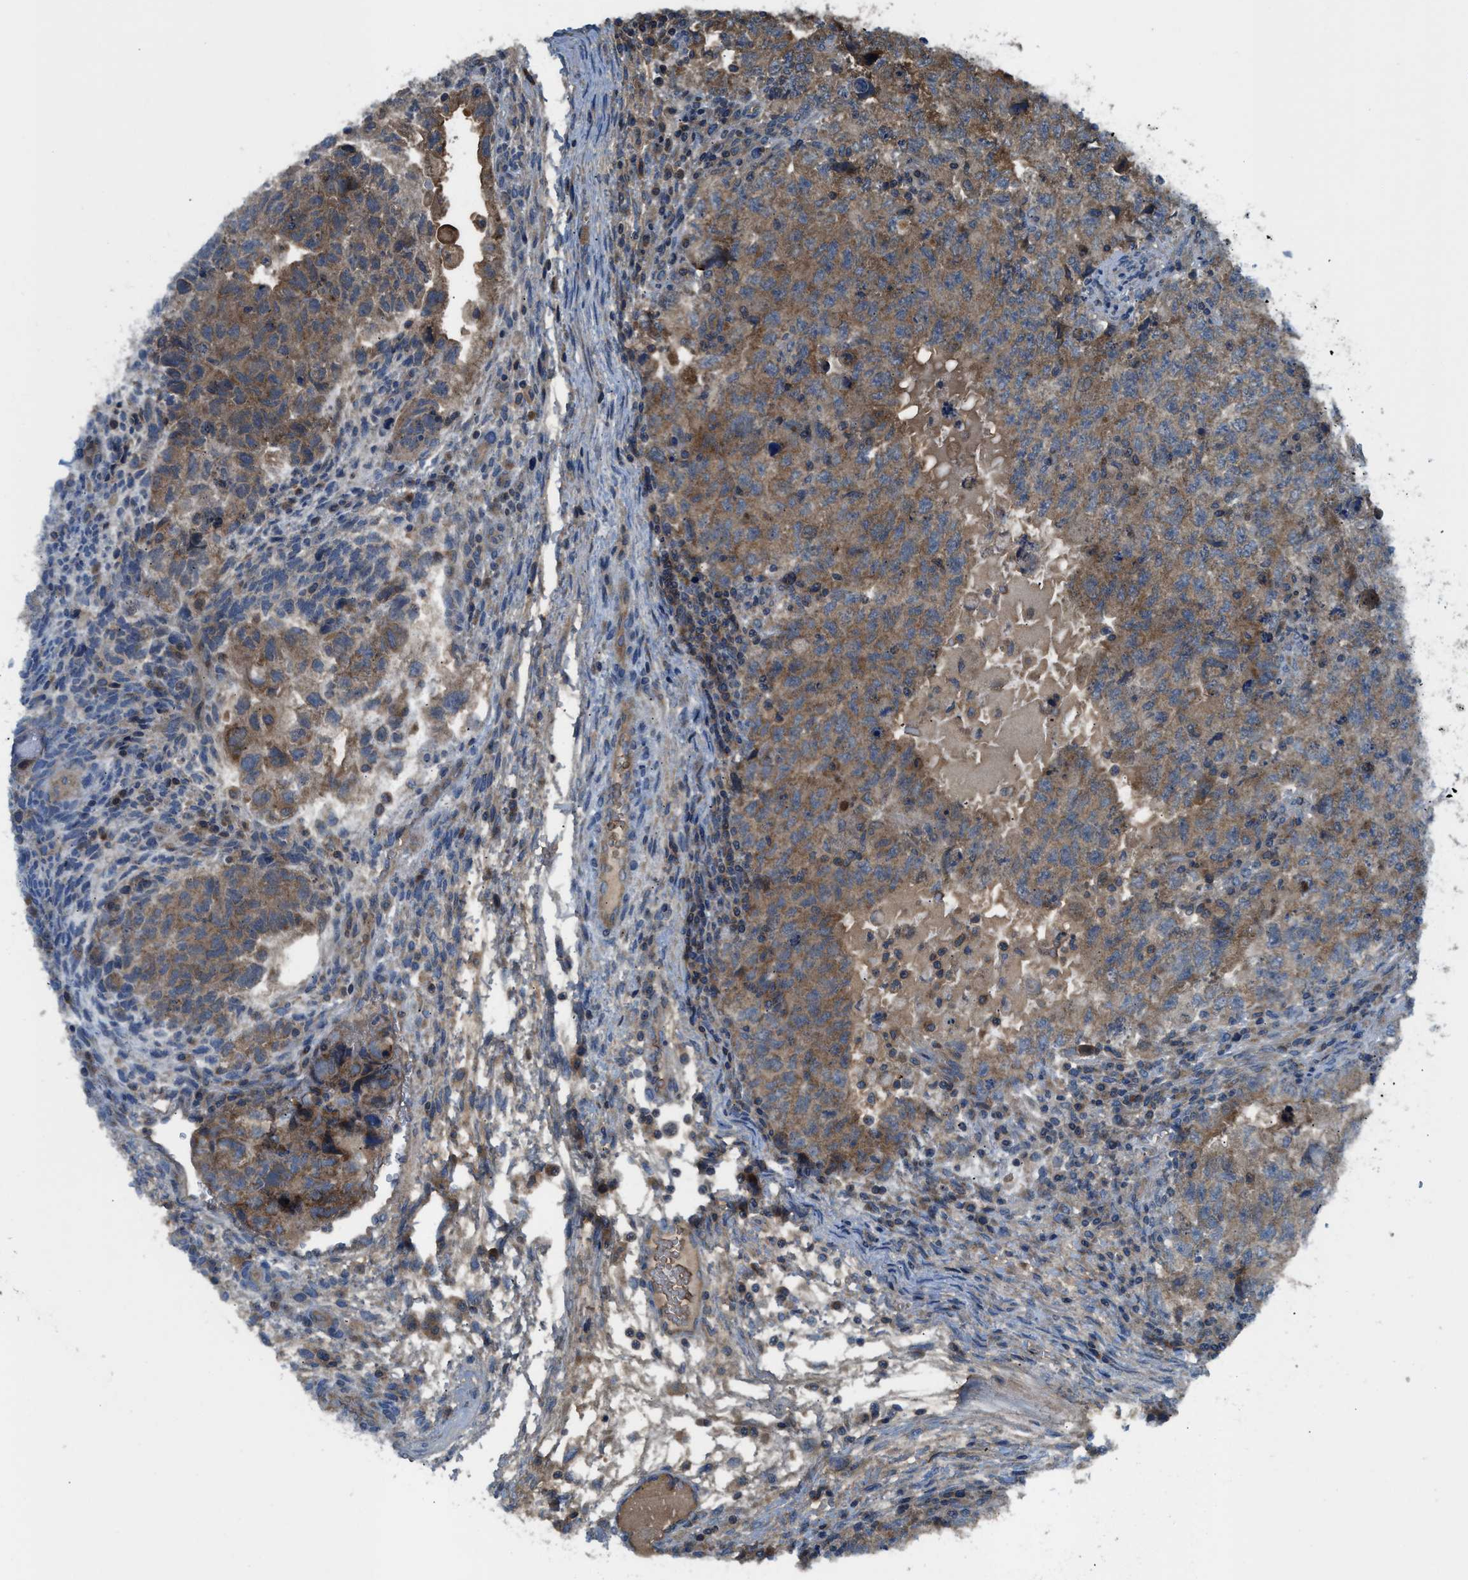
{"staining": {"intensity": "moderate", "quantity": ">75%", "location": "cytoplasmic/membranous"}, "tissue": "testis cancer", "cell_type": "Tumor cells", "image_type": "cancer", "snomed": [{"axis": "morphology", "description": "Carcinoma, Embryonal, NOS"}, {"axis": "topography", "description": "Testis"}], "caption": "The photomicrograph demonstrates immunohistochemical staining of embryonal carcinoma (testis). There is moderate cytoplasmic/membranous staining is identified in approximately >75% of tumor cells. (DAB (3,3'-diaminobenzidine) IHC with brightfield microscopy, high magnification).", "gene": "PAFAH2", "patient": {"sex": "male", "age": 36}}